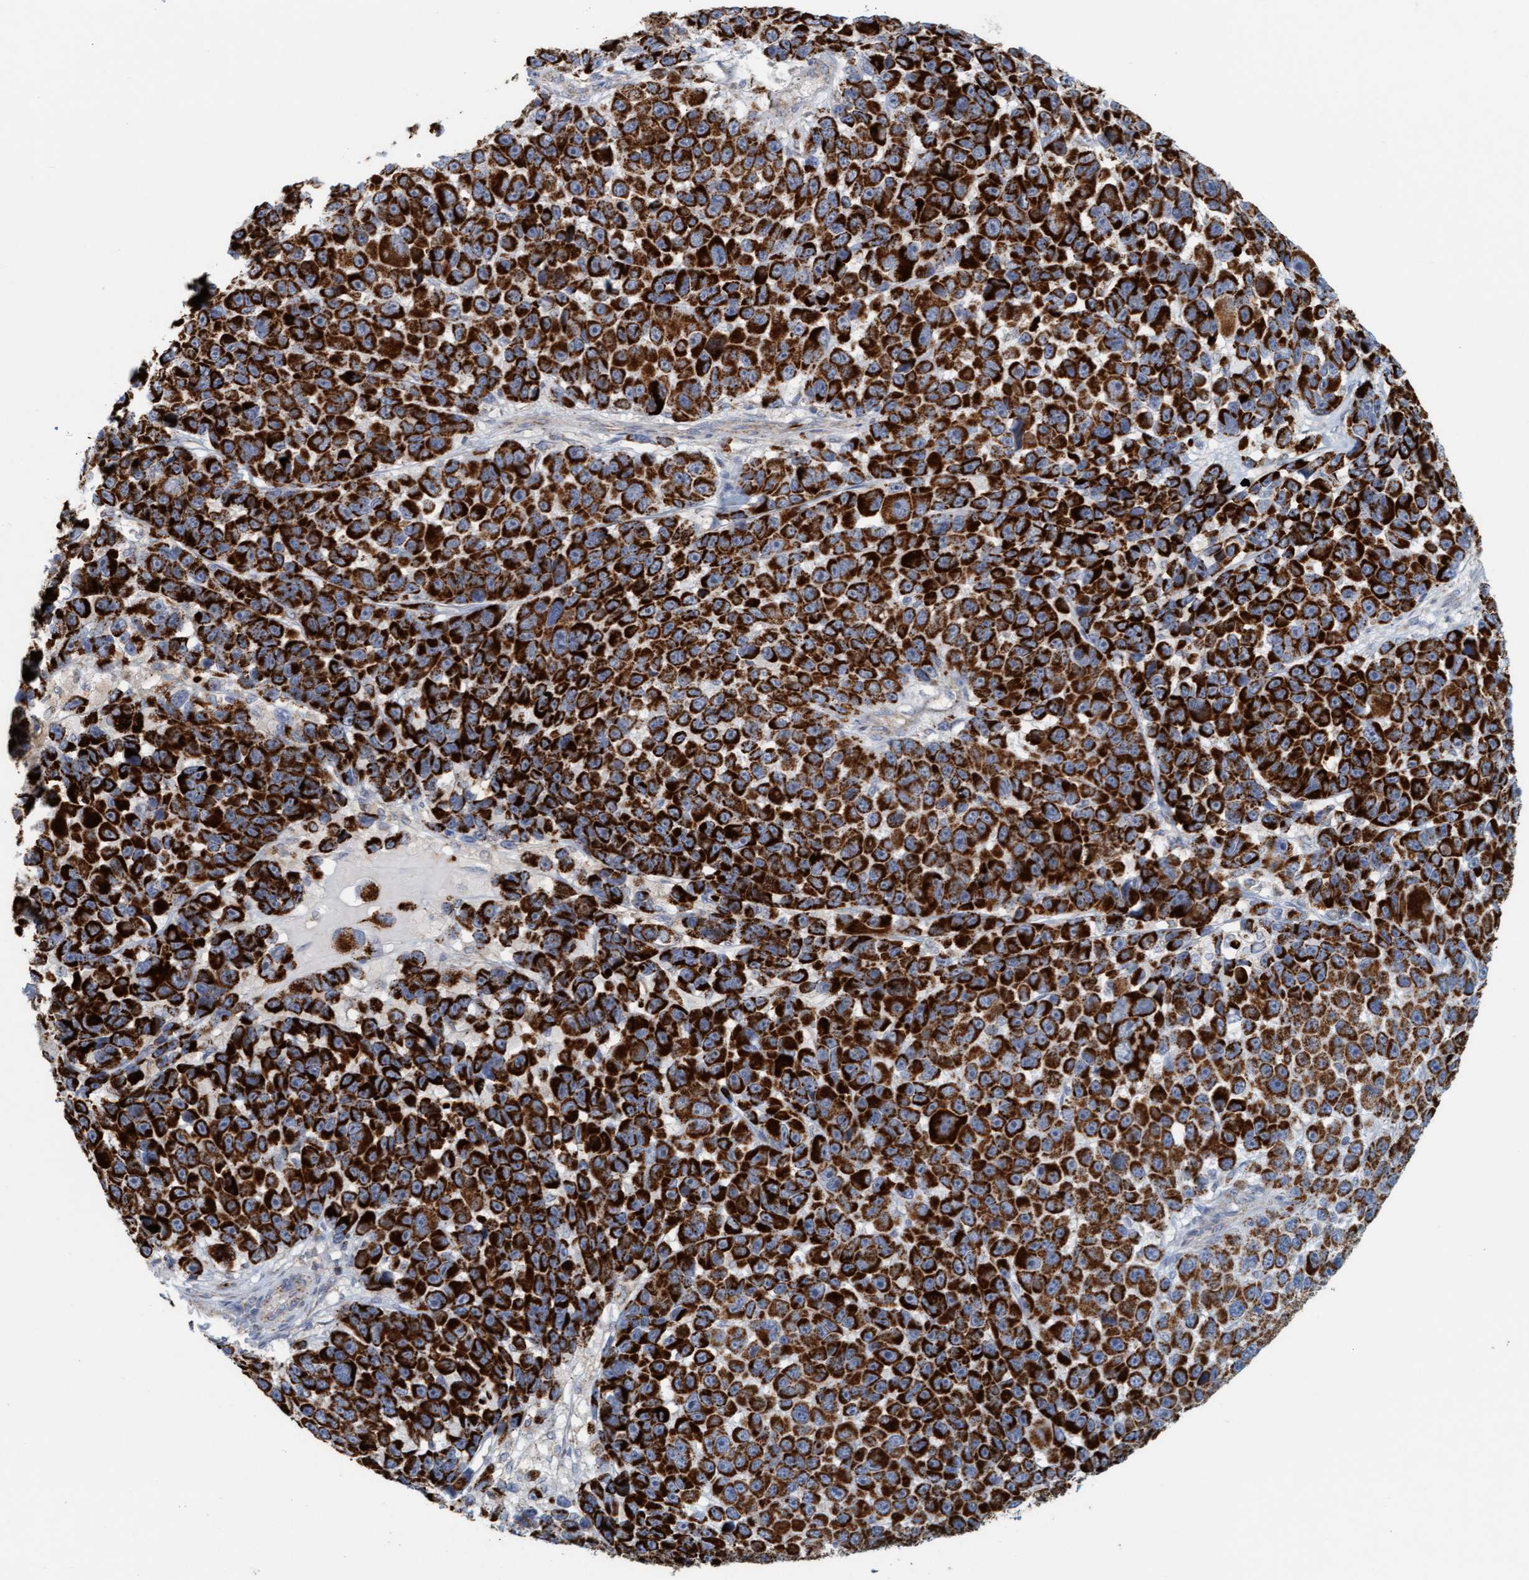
{"staining": {"intensity": "strong", "quantity": ">75%", "location": "cytoplasmic/membranous"}, "tissue": "melanoma", "cell_type": "Tumor cells", "image_type": "cancer", "snomed": [{"axis": "morphology", "description": "Malignant melanoma, NOS"}, {"axis": "topography", "description": "Skin"}], "caption": "This histopathology image shows immunohistochemistry staining of human malignant melanoma, with high strong cytoplasmic/membranous expression in approximately >75% of tumor cells.", "gene": "B9D1", "patient": {"sex": "male", "age": 53}}